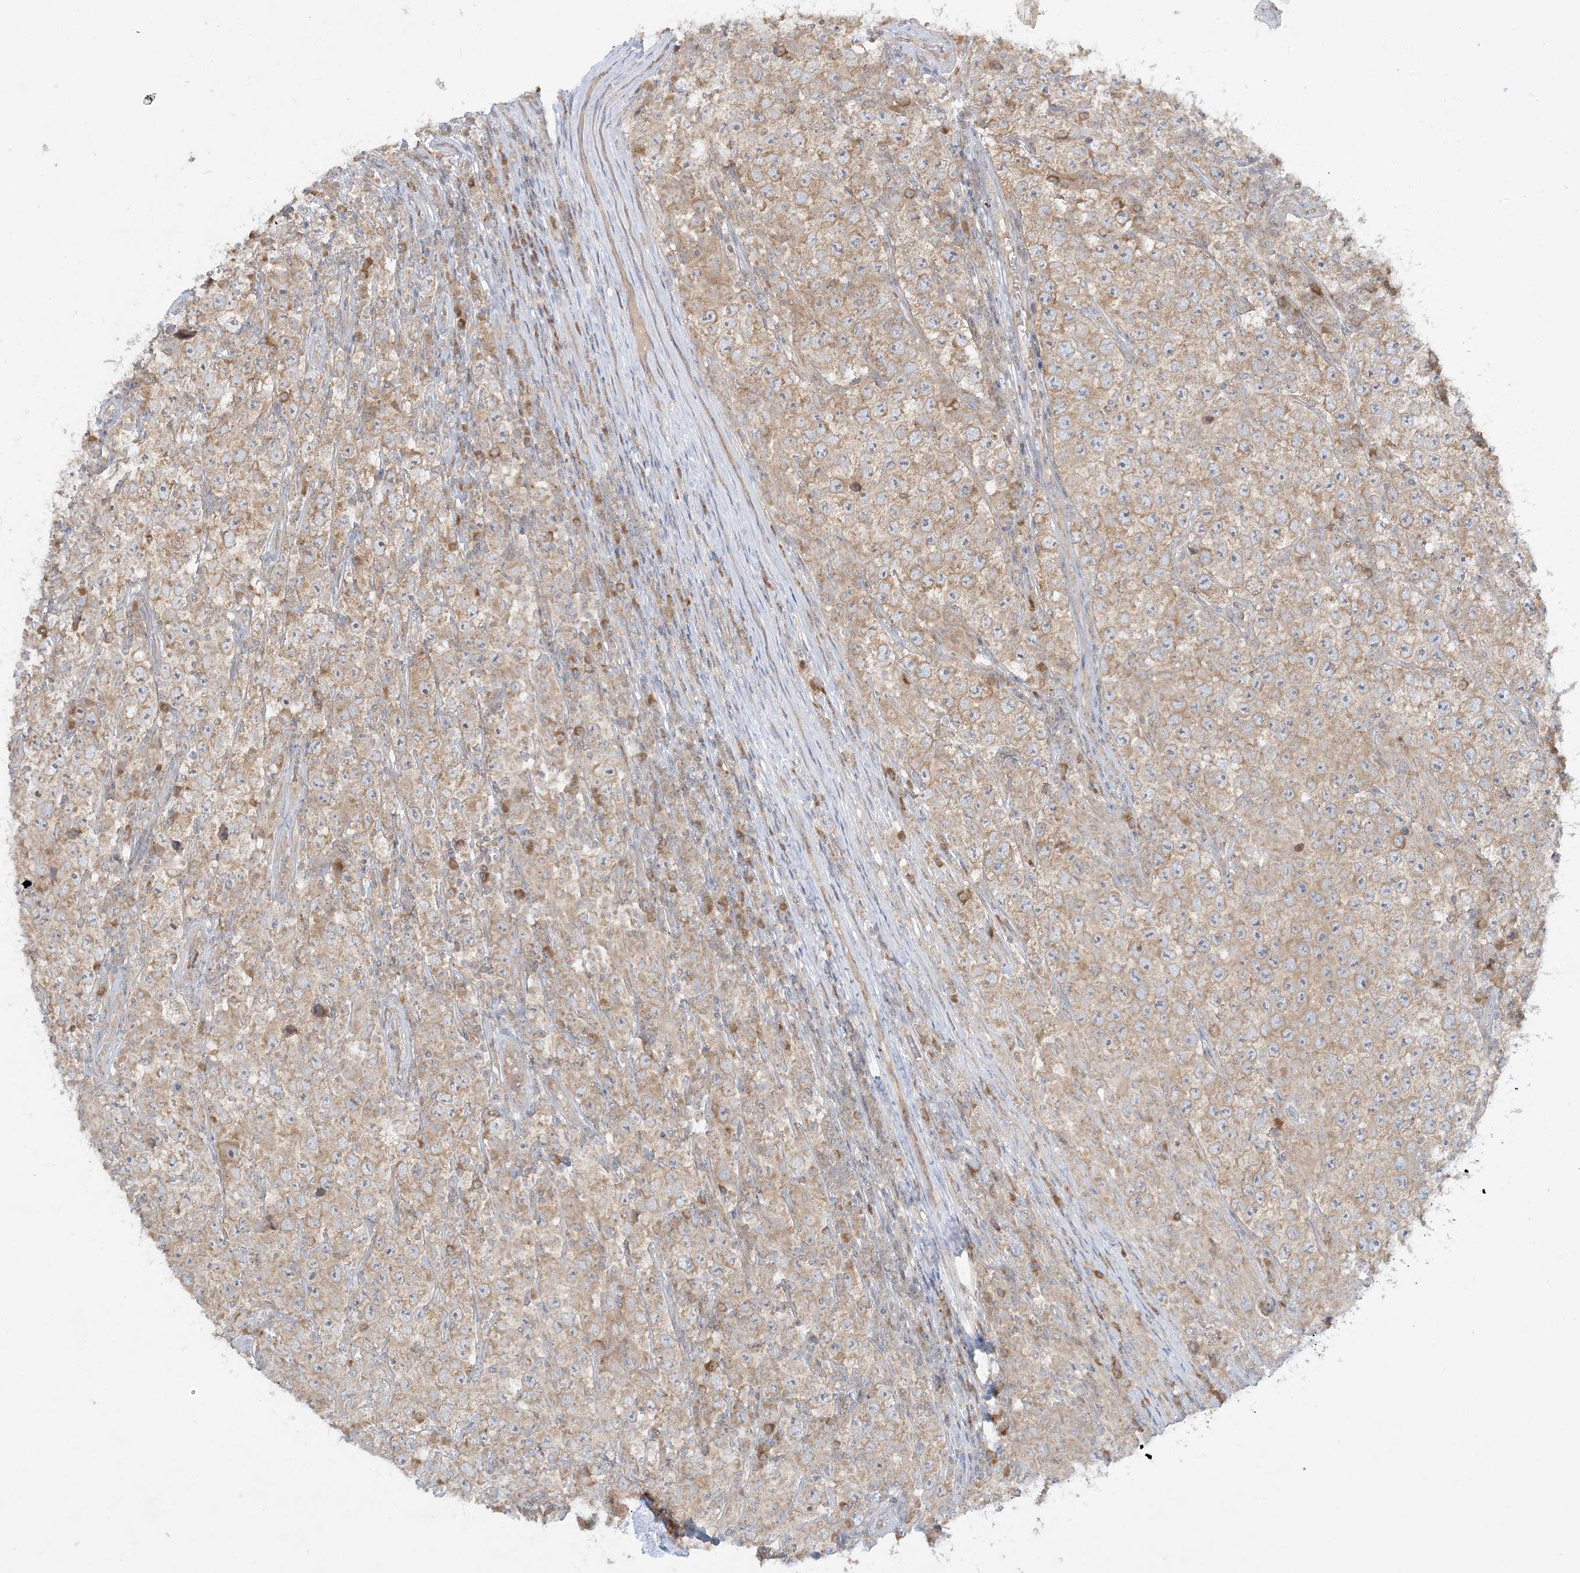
{"staining": {"intensity": "moderate", "quantity": ">75%", "location": "cytoplasmic/membranous"}, "tissue": "testis cancer", "cell_type": "Tumor cells", "image_type": "cancer", "snomed": [{"axis": "morphology", "description": "Normal tissue, NOS"}, {"axis": "morphology", "description": "Urothelial carcinoma, High grade"}, {"axis": "morphology", "description": "Seminoma, NOS"}, {"axis": "morphology", "description": "Carcinoma, Embryonal, NOS"}, {"axis": "topography", "description": "Urinary bladder"}, {"axis": "topography", "description": "Testis"}], "caption": "Protein expression analysis of human seminoma (testis) reveals moderate cytoplasmic/membranous positivity in approximately >75% of tumor cells.", "gene": "RPP40", "patient": {"sex": "male", "age": 41}}